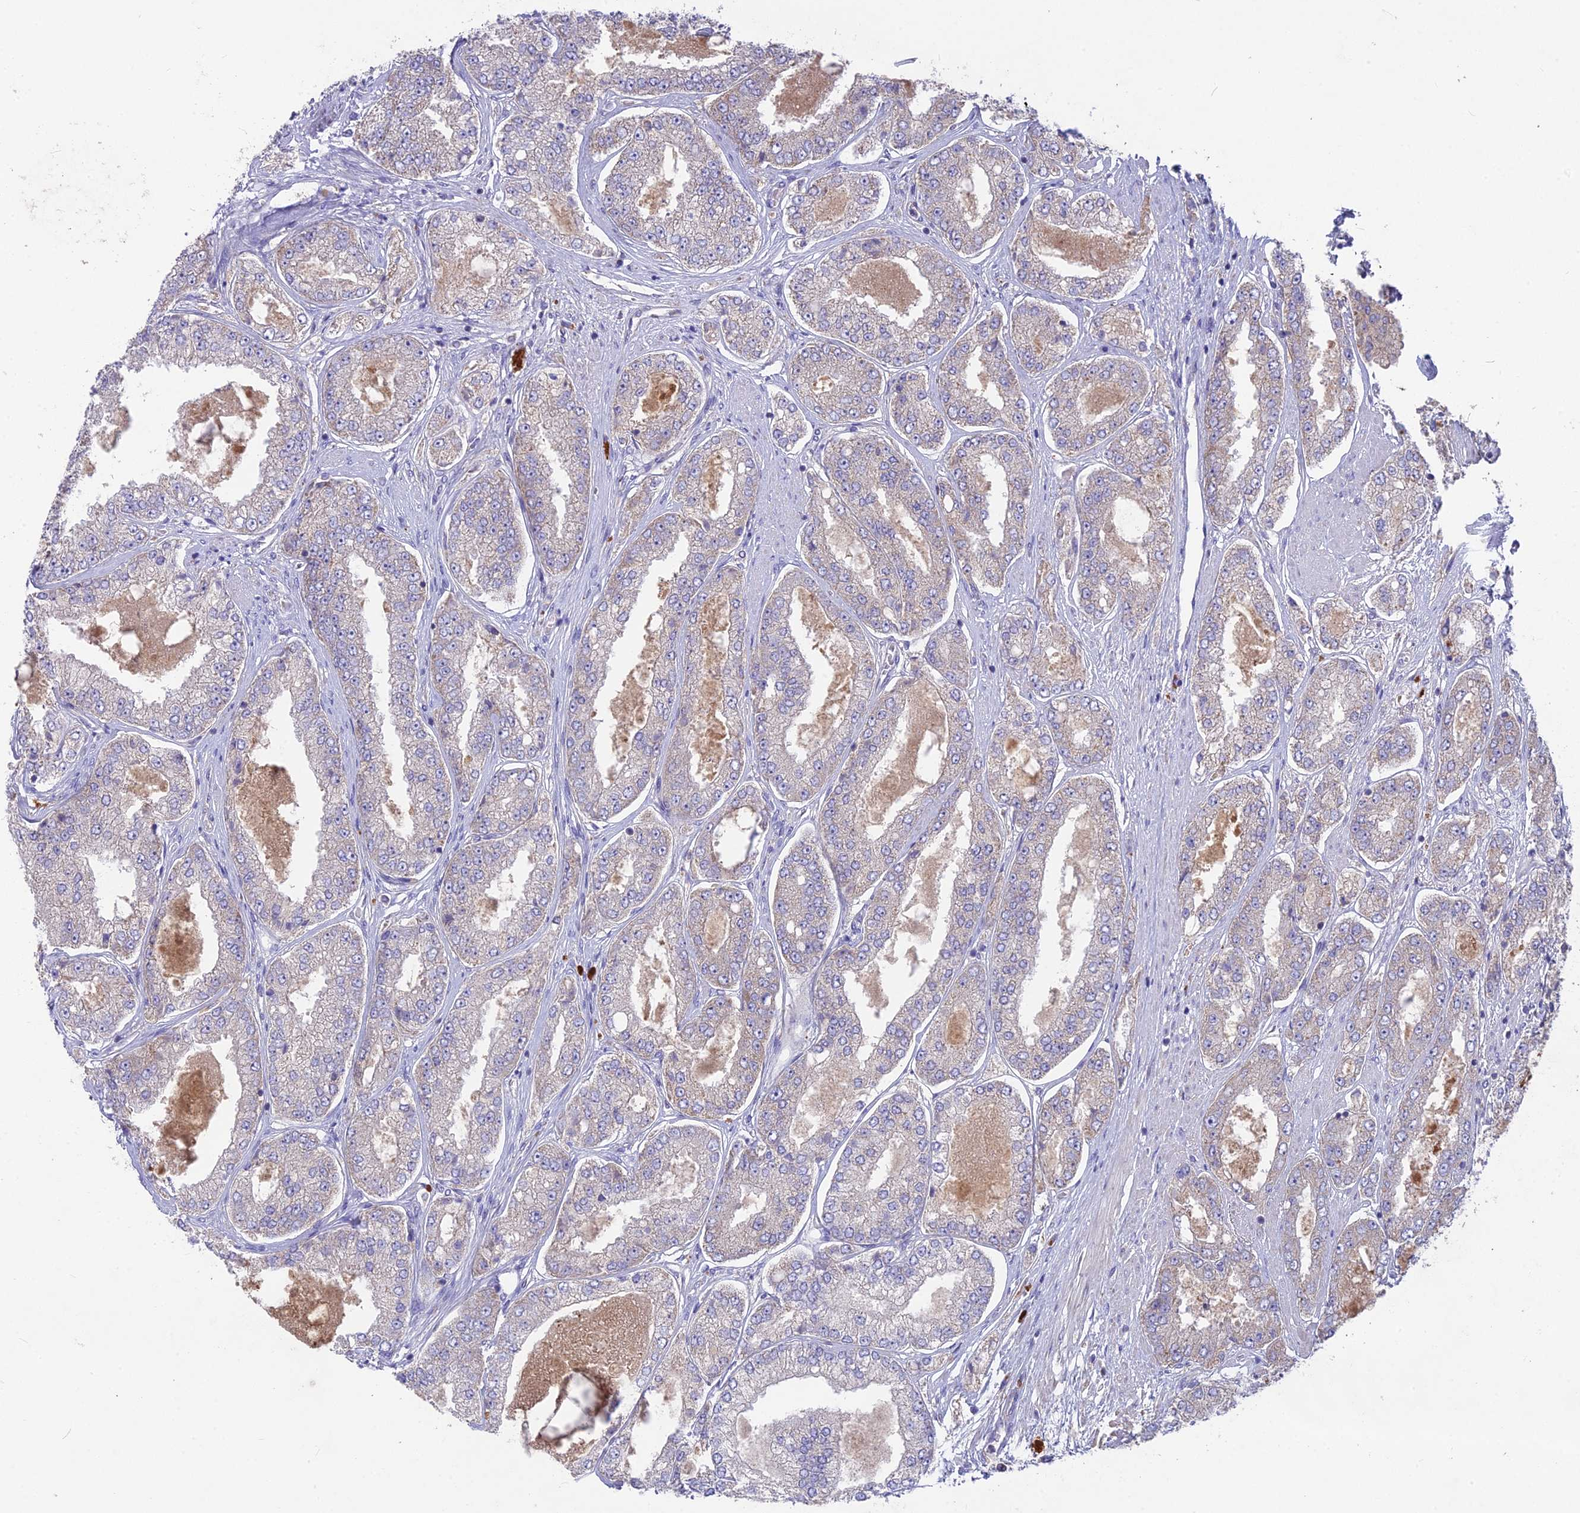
{"staining": {"intensity": "weak", "quantity": "<25%", "location": "cytoplasmic/membranous"}, "tissue": "prostate cancer", "cell_type": "Tumor cells", "image_type": "cancer", "snomed": [{"axis": "morphology", "description": "Adenocarcinoma, High grade"}, {"axis": "topography", "description": "Prostate"}], "caption": "The image shows no significant expression in tumor cells of prostate high-grade adenocarcinoma. The staining is performed using DAB (3,3'-diaminobenzidine) brown chromogen with nuclei counter-stained in using hematoxylin.", "gene": "PZP", "patient": {"sex": "male", "age": 71}}